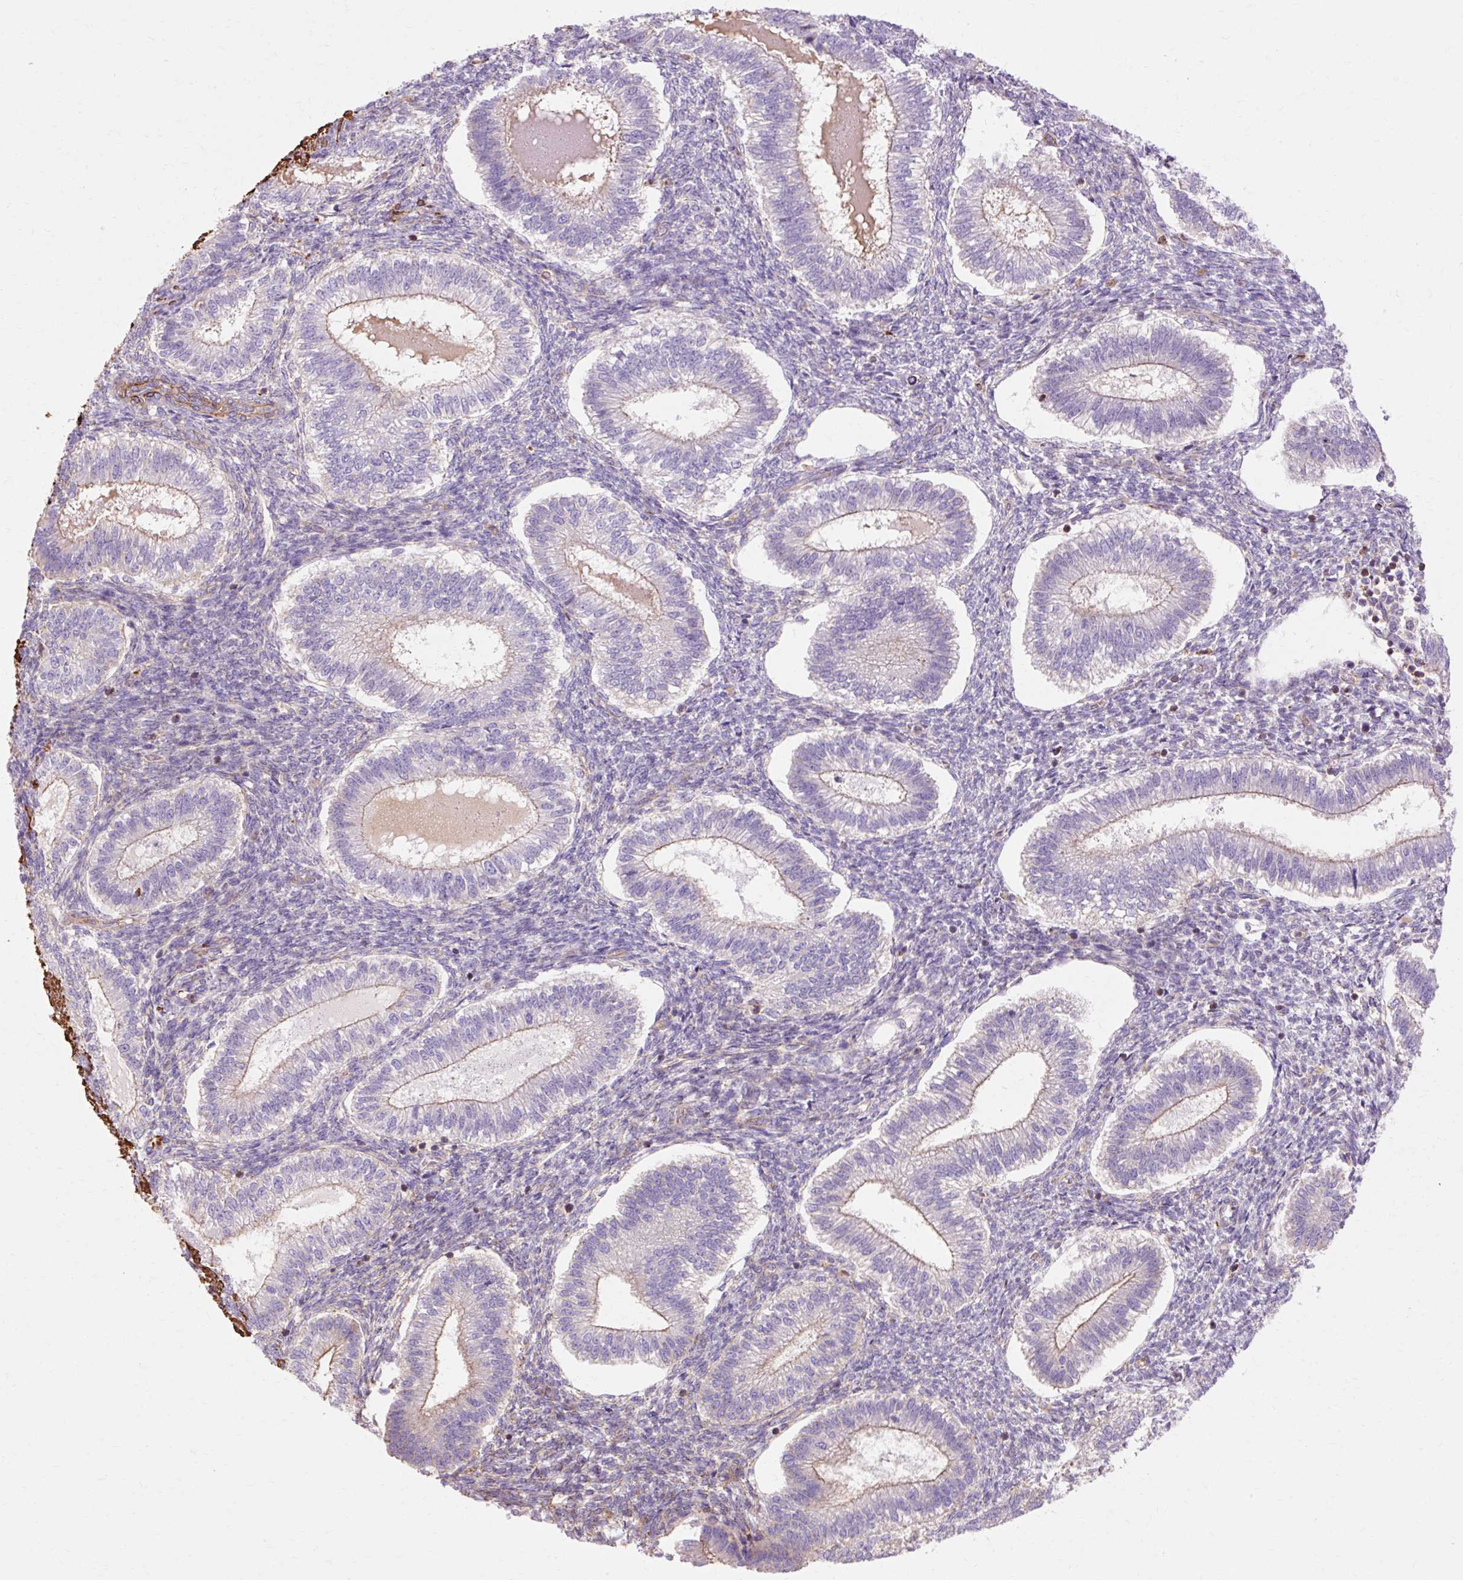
{"staining": {"intensity": "moderate", "quantity": "<25%", "location": "cytoplasmic/membranous"}, "tissue": "endometrium", "cell_type": "Cells in endometrial stroma", "image_type": "normal", "snomed": [{"axis": "morphology", "description": "Normal tissue, NOS"}, {"axis": "topography", "description": "Endometrium"}], "caption": "An immunohistochemistry (IHC) histopathology image of benign tissue is shown. Protein staining in brown shows moderate cytoplasmic/membranous positivity in endometrium within cells in endometrial stroma. The staining was performed using DAB (3,3'-diaminobenzidine), with brown indicating positive protein expression. Nuclei are stained blue with hematoxylin.", "gene": "TBC1D2B", "patient": {"sex": "female", "age": 25}}